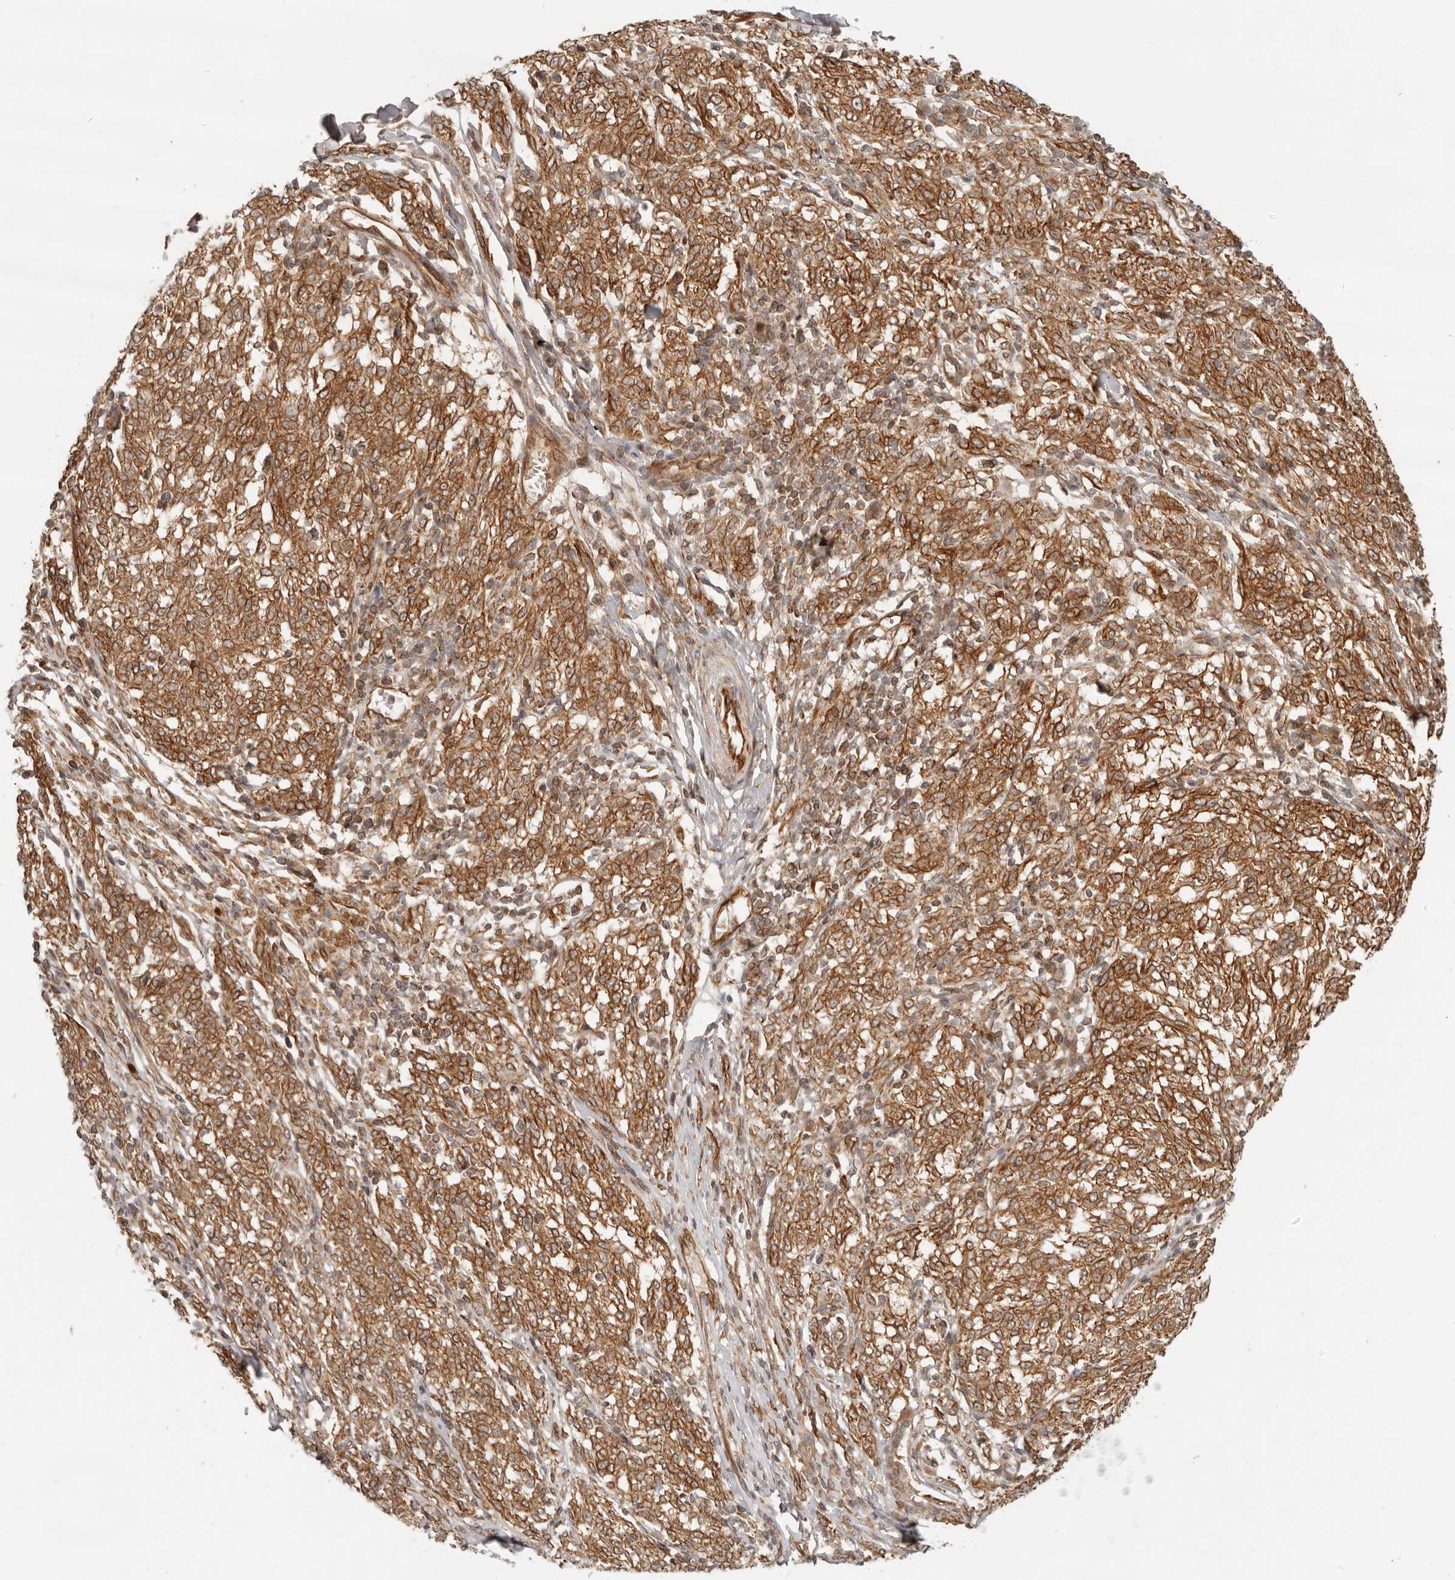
{"staining": {"intensity": "moderate", "quantity": ">75%", "location": "cytoplasmic/membranous"}, "tissue": "melanoma", "cell_type": "Tumor cells", "image_type": "cancer", "snomed": [{"axis": "morphology", "description": "Malignant melanoma, NOS"}, {"axis": "topography", "description": "Skin"}], "caption": "Human melanoma stained with a protein marker exhibits moderate staining in tumor cells.", "gene": "UFSP1", "patient": {"sex": "female", "age": 72}}